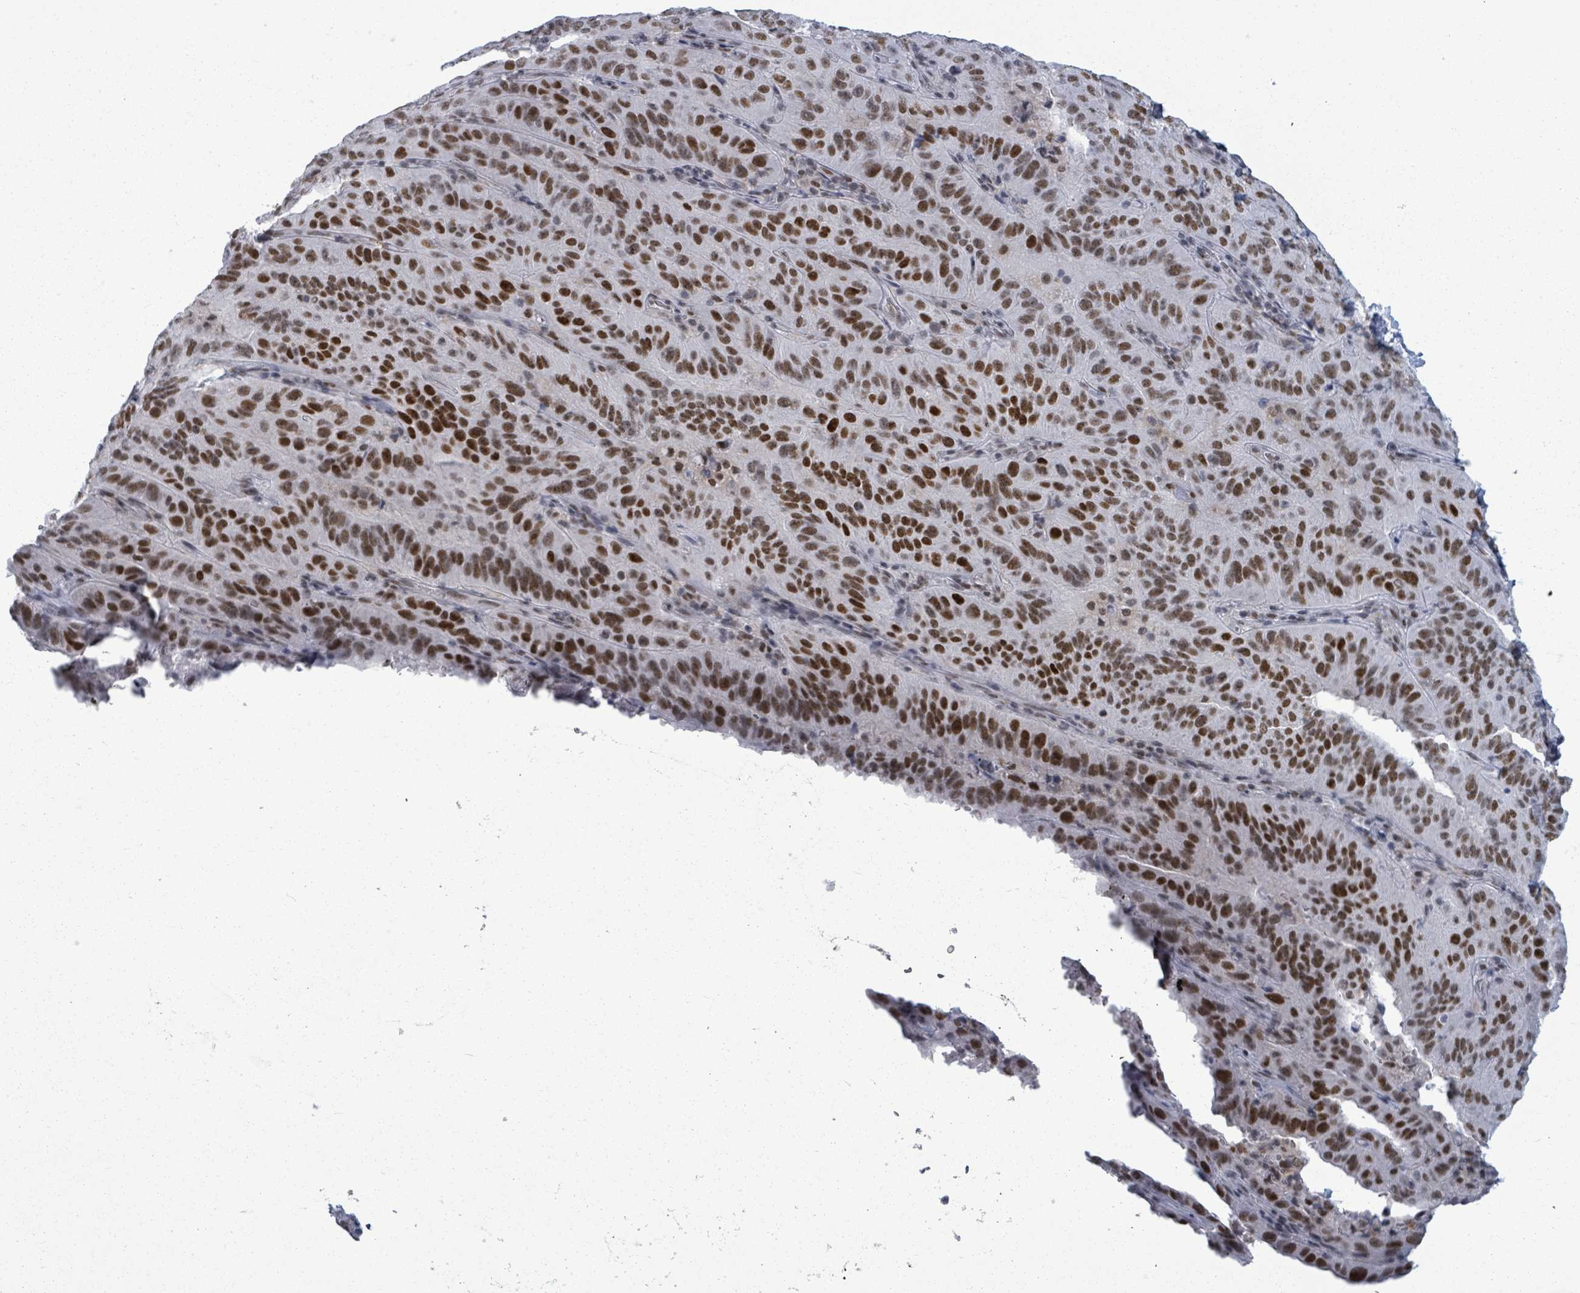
{"staining": {"intensity": "strong", "quantity": ">75%", "location": "nuclear"}, "tissue": "pancreatic cancer", "cell_type": "Tumor cells", "image_type": "cancer", "snomed": [{"axis": "morphology", "description": "Adenocarcinoma, NOS"}, {"axis": "topography", "description": "Pancreas"}], "caption": "Protein positivity by IHC shows strong nuclear positivity in approximately >75% of tumor cells in pancreatic cancer (adenocarcinoma).", "gene": "ERCC5", "patient": {"sex": "male", "age": 63}}